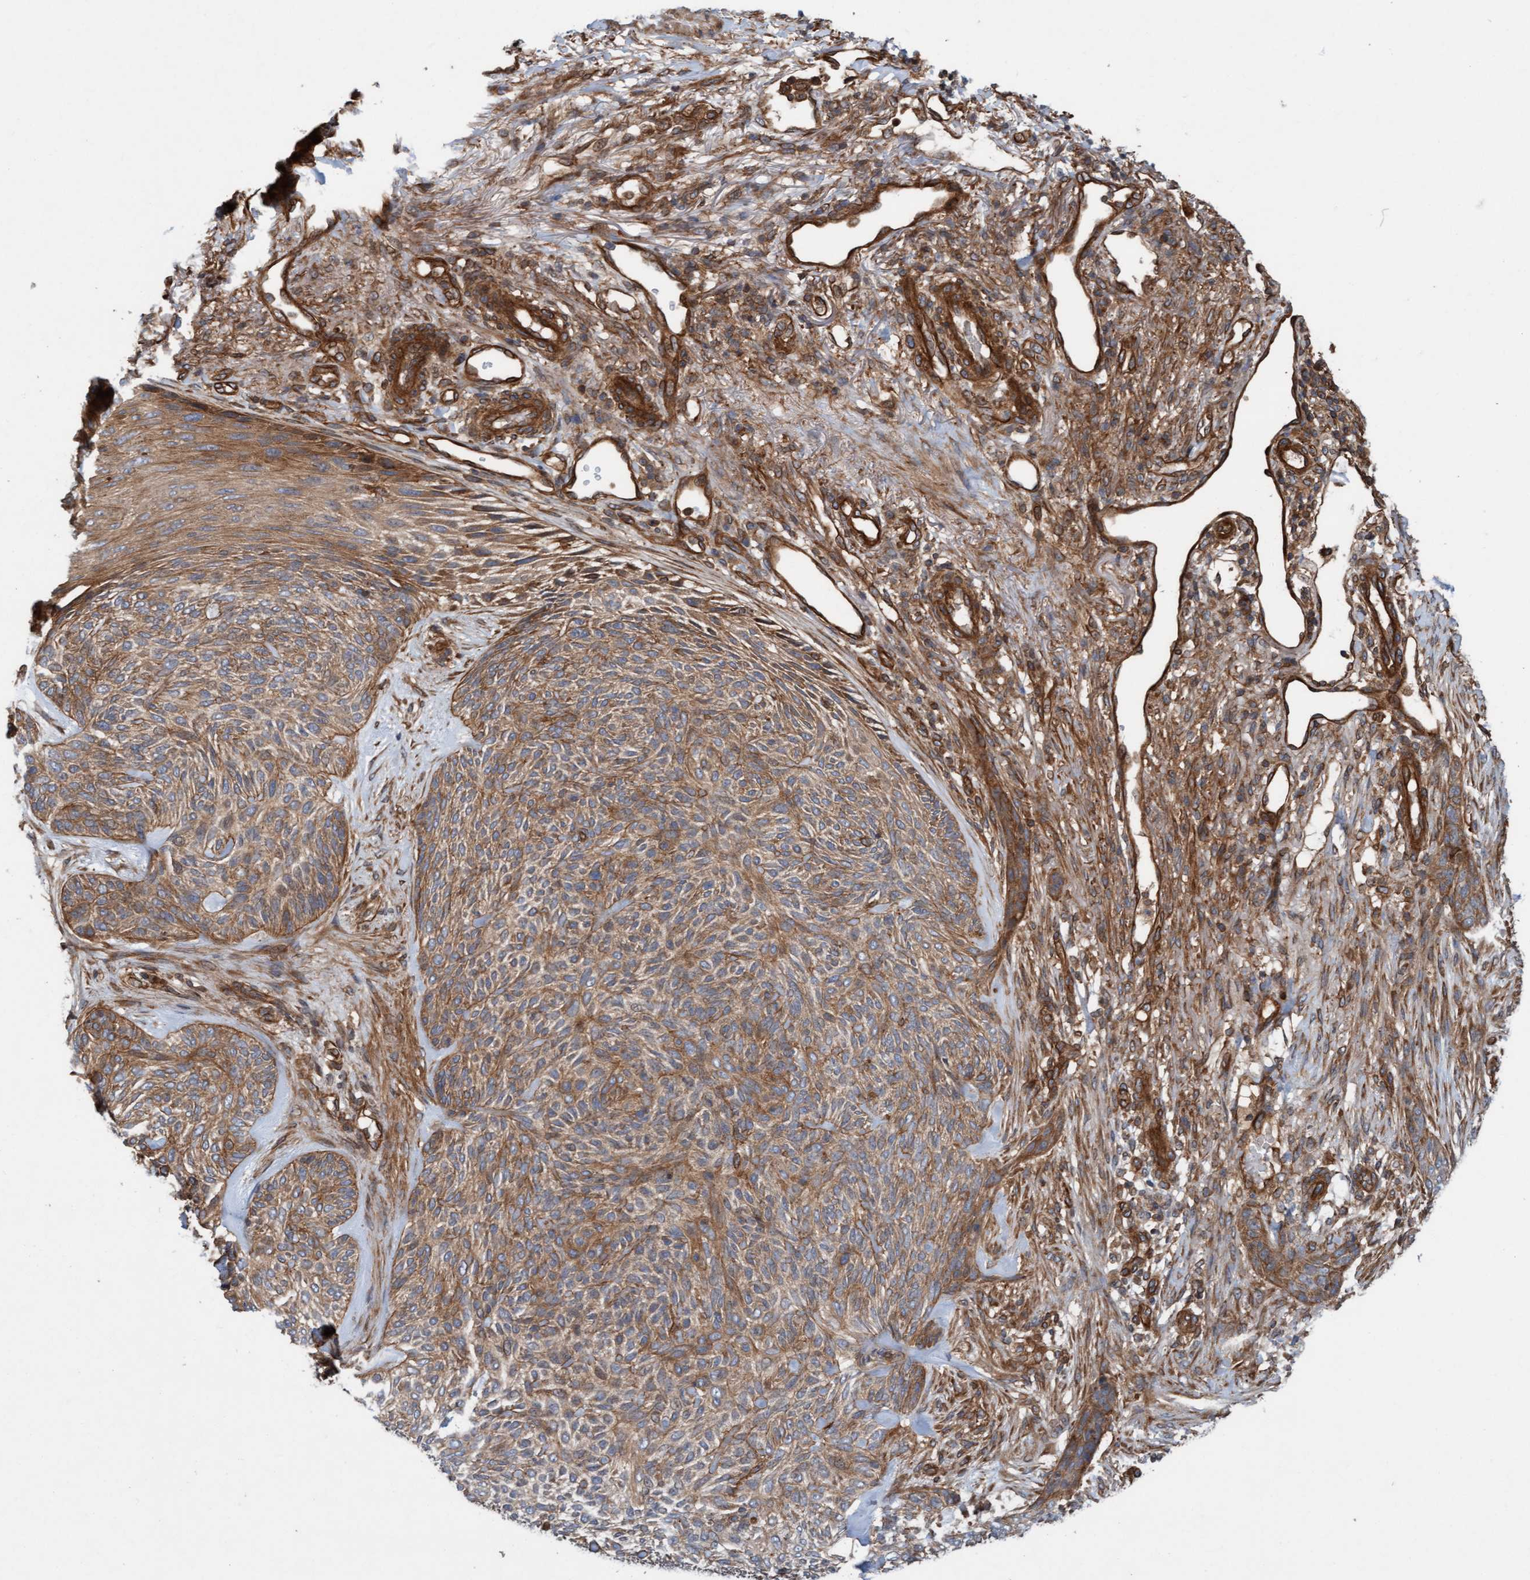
{"staining": {"intensity": "moderate", "quantity": ">75%", "location": "cytoplasmic/membranous"}, "tissue": "skin cancer", "cell_type": "Tumor cells", "image_type": "cancer", "snomed": [{"axis": "morphology", "description": "Basal cell carcinoma"}, {"axis": "topography", "description": "Skin"}], "caption": "IHC photomicrograph of skin cancer (basal cell carcinoma) stained for a protein (brown), which displays medium levels of moderate cytoplasmic/membranous staining in approximately >75% of tumor cells.", "gene": "ERAL1", "patient": {"sex": "male", "age": 55}}